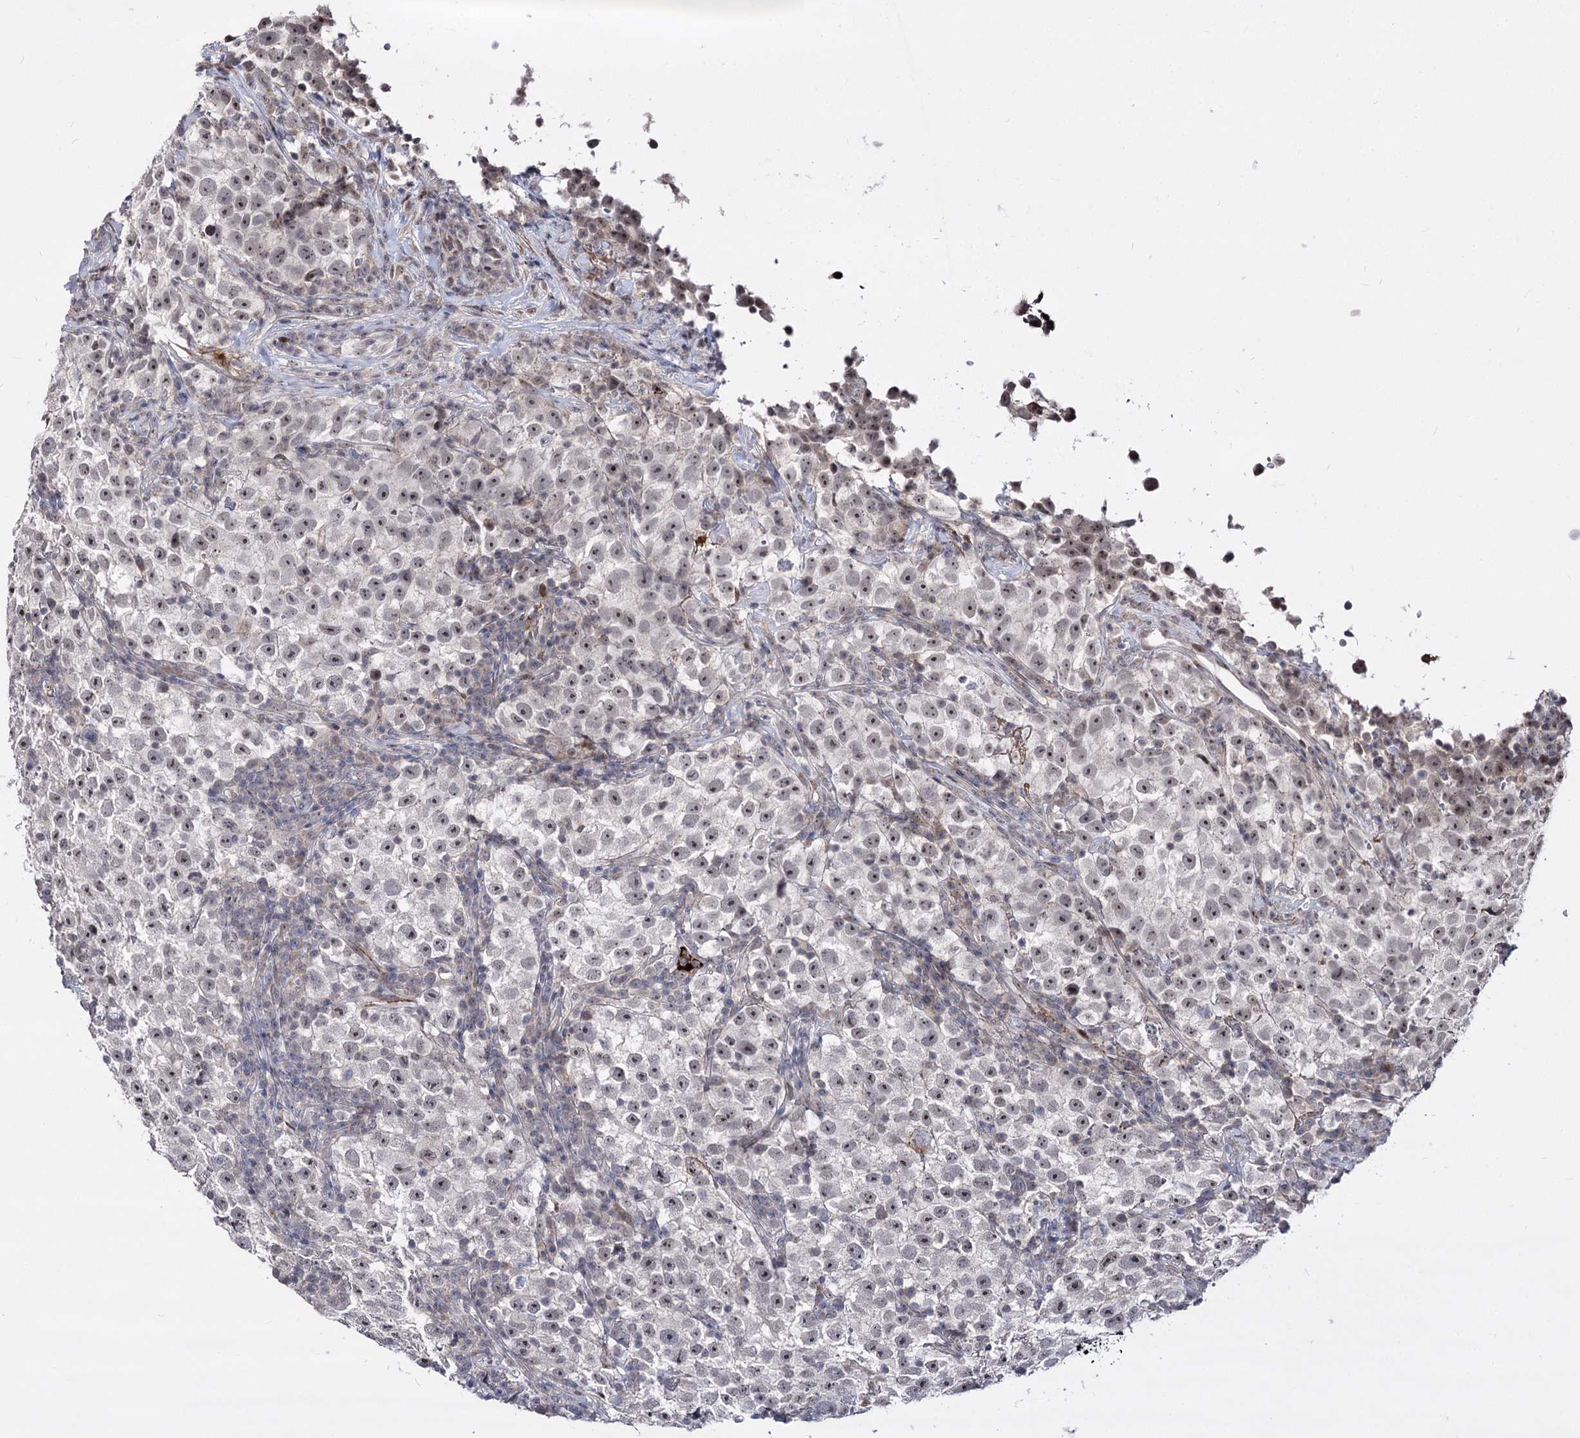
{"staining": {"intensity": "moderate", "quantity": ">75%", "location": "nuclear"}, "tissue": "testis cancer", "cell_type": "Tumor cells", "image_type": "cancer", "snomed": [{"axis": "morphology", "description": "Seminoma, NOS"}, {"axis": "topography", "description": "Testis"}], "caption": "Tumor cells exhibit medium levels of moderate nuclear positivity in about >75% of cells in testis cancer.", "gene": "STOX1", "patient": {"sex": "male", "age": 22}}